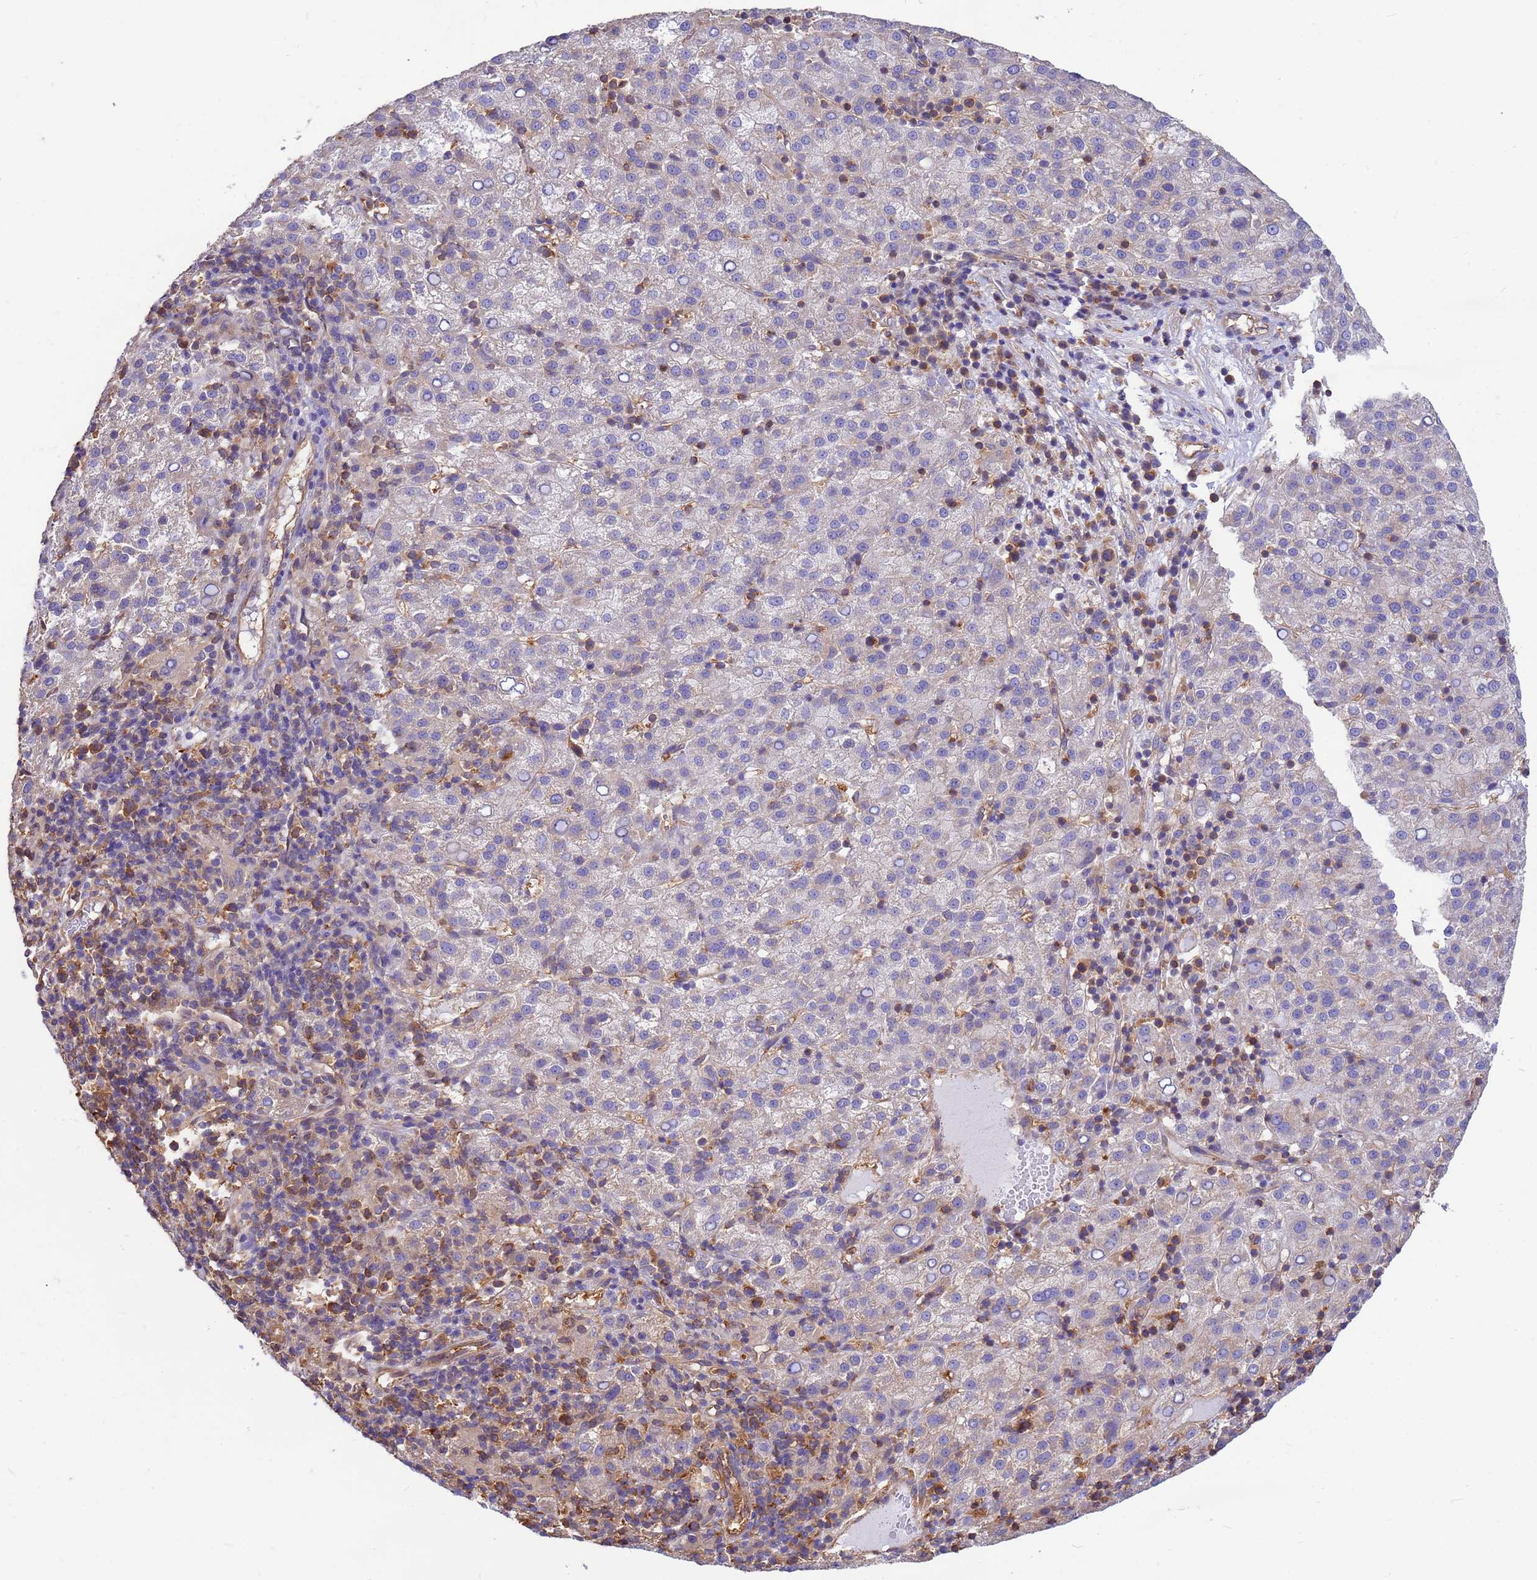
{"staining": {"intensity": "negative", "quantity": "none", "location": "none"}, "tissue": "liver cancer", "cell_type": "Tumor cells", "image_type": "cancer", "snomed": [{"axis": "morphology", "description": "Carcinoma, Hepatocellular, NOS"}, {"axis": "topography", "description": "Liver"}], "caption": "Tumor cells are negative for brown protein staining in liver cancer (hepatocellular carcinoma).", "gene": "TUBB1", "patient": {"sex": "female", "age": 58}}